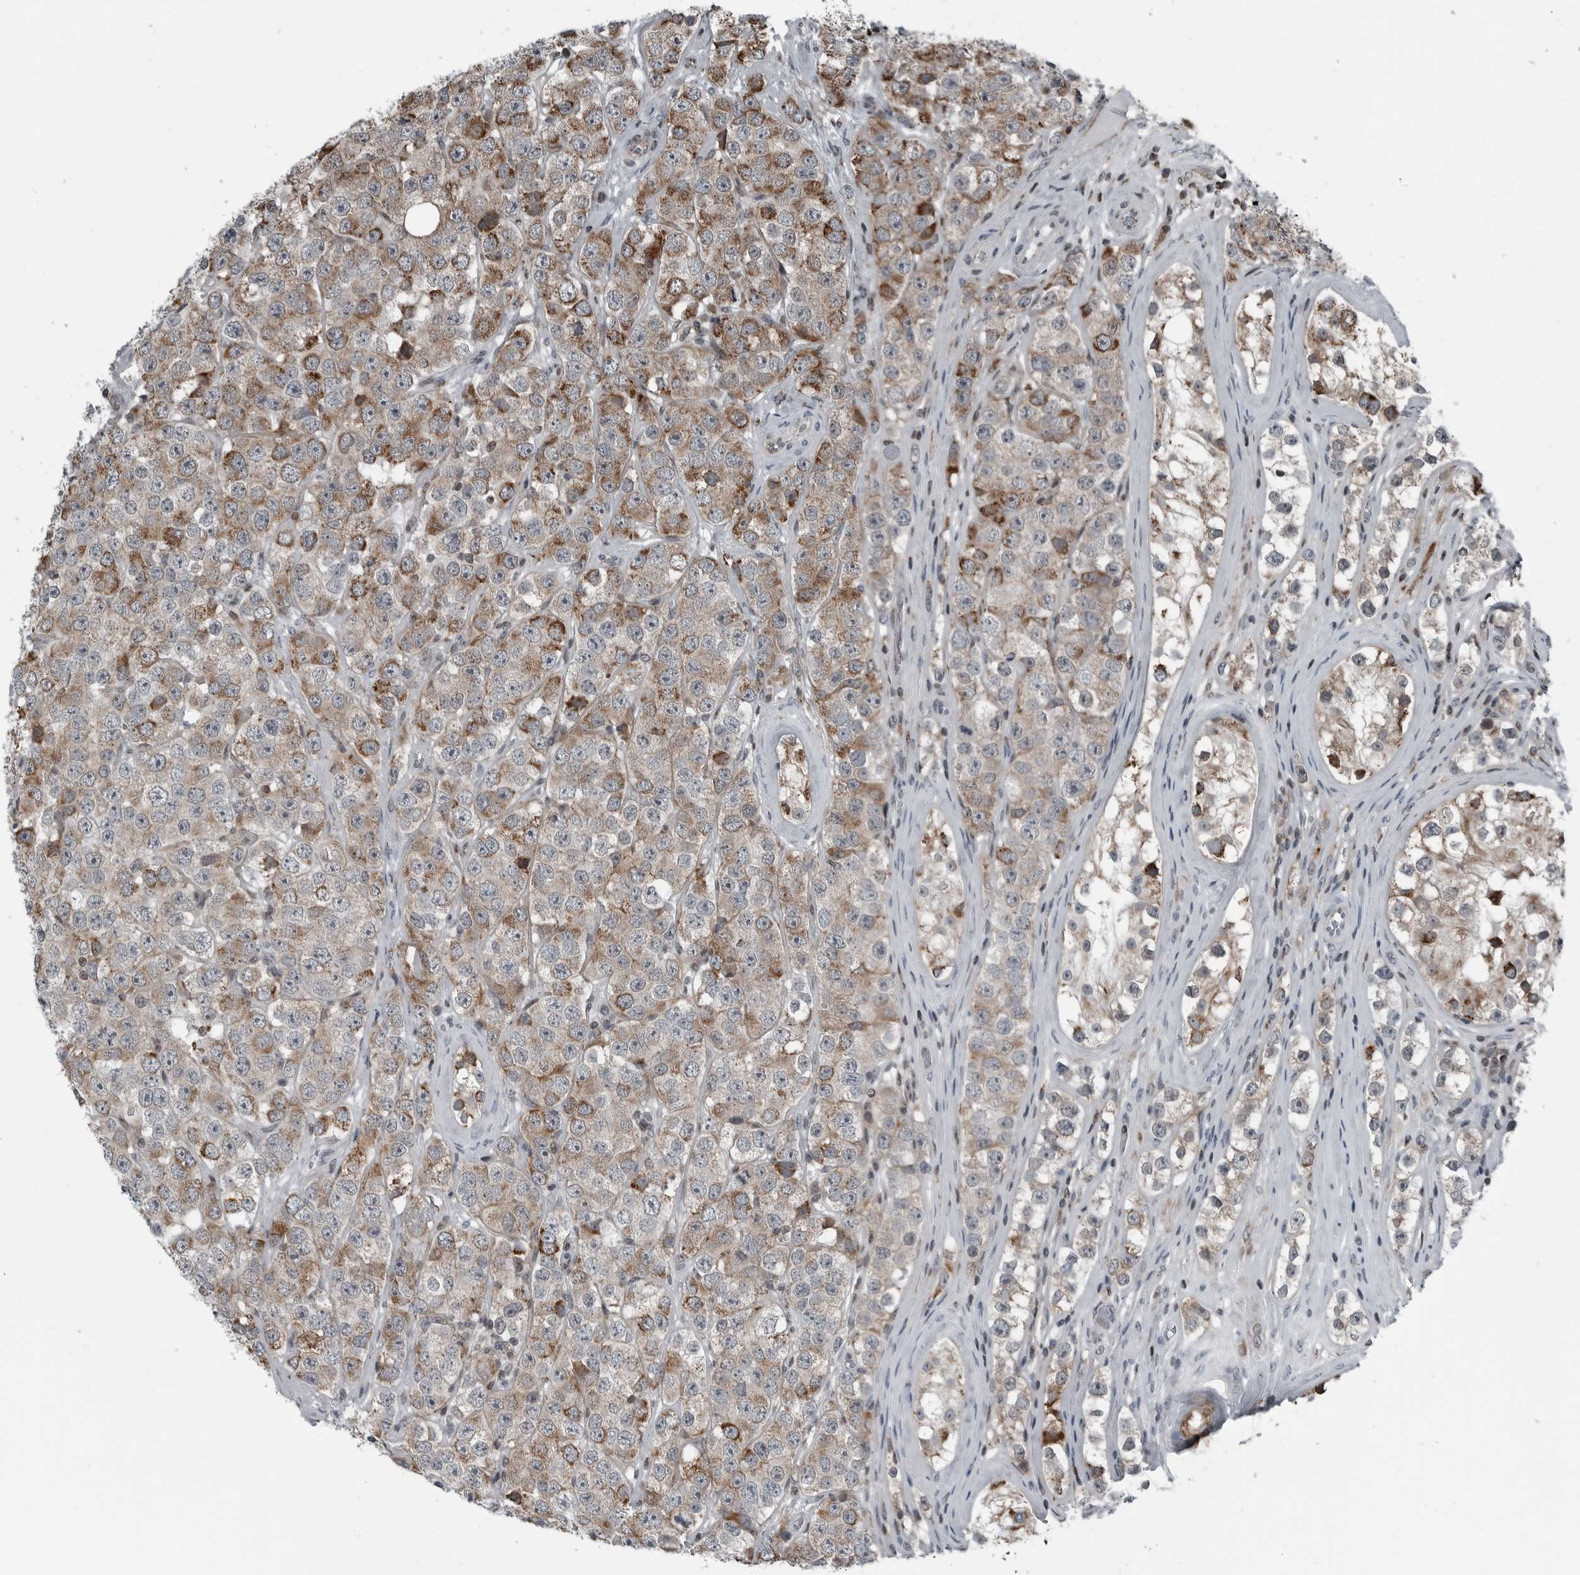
{"staining": {"intensity": "moderate", "quantity": ">75%", "location": "cytoplasmic/membranous"}, "tissue": "testis cancer", "cell_type": "Tumor cells", "image_type": "cancer", "snomed": [{"axis": "morphology", "description": "Seminoma, NOS"}, {"axis": "topography", "description": "Testis"}], "caption": "Immunohistochemical staining of testis cancer (seminoma) displays medium levels of moderate cytoplasmic/membranous staining in about >75% of tumor cells.", "gene": "GAK", "patient": {"sex": "male", "age": 28}}